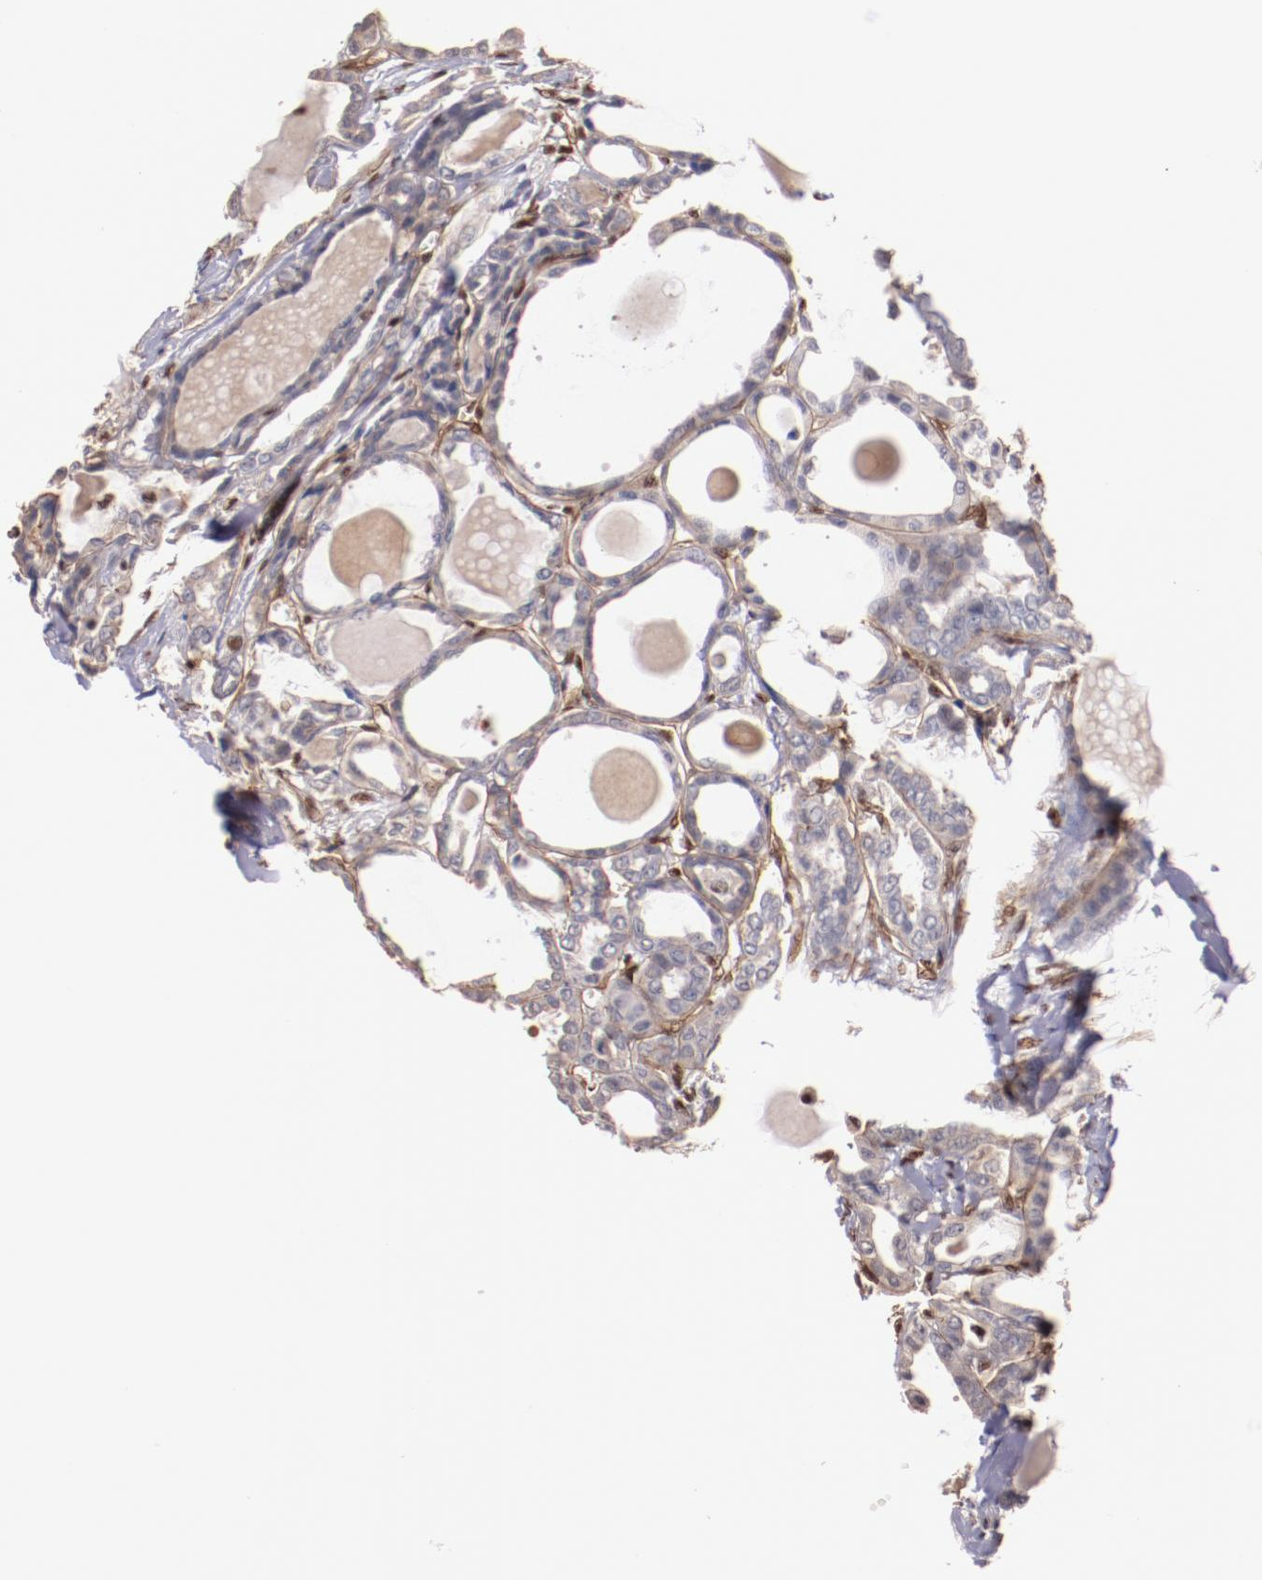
{"staining": {"intensity": "weak", "quantity": "<25%", "location": "cytoplasmic/membranous"}, "tissue": "thyroid cancer", "cell_type": "Tumor cells", "image_type": "cancer", "snomed": [{"axis": "morphology", "description": "Carcinoma, NOS"}, {"axis": "topography", "description": "Thyroid gland"}], "caption": "Thyroid cancer (carcinoma) stained for a protein using immunohistochemistry shows no positivity tumor cells.", "gene": "STAG2", "patient": {"sex": "female", "age": 91}}